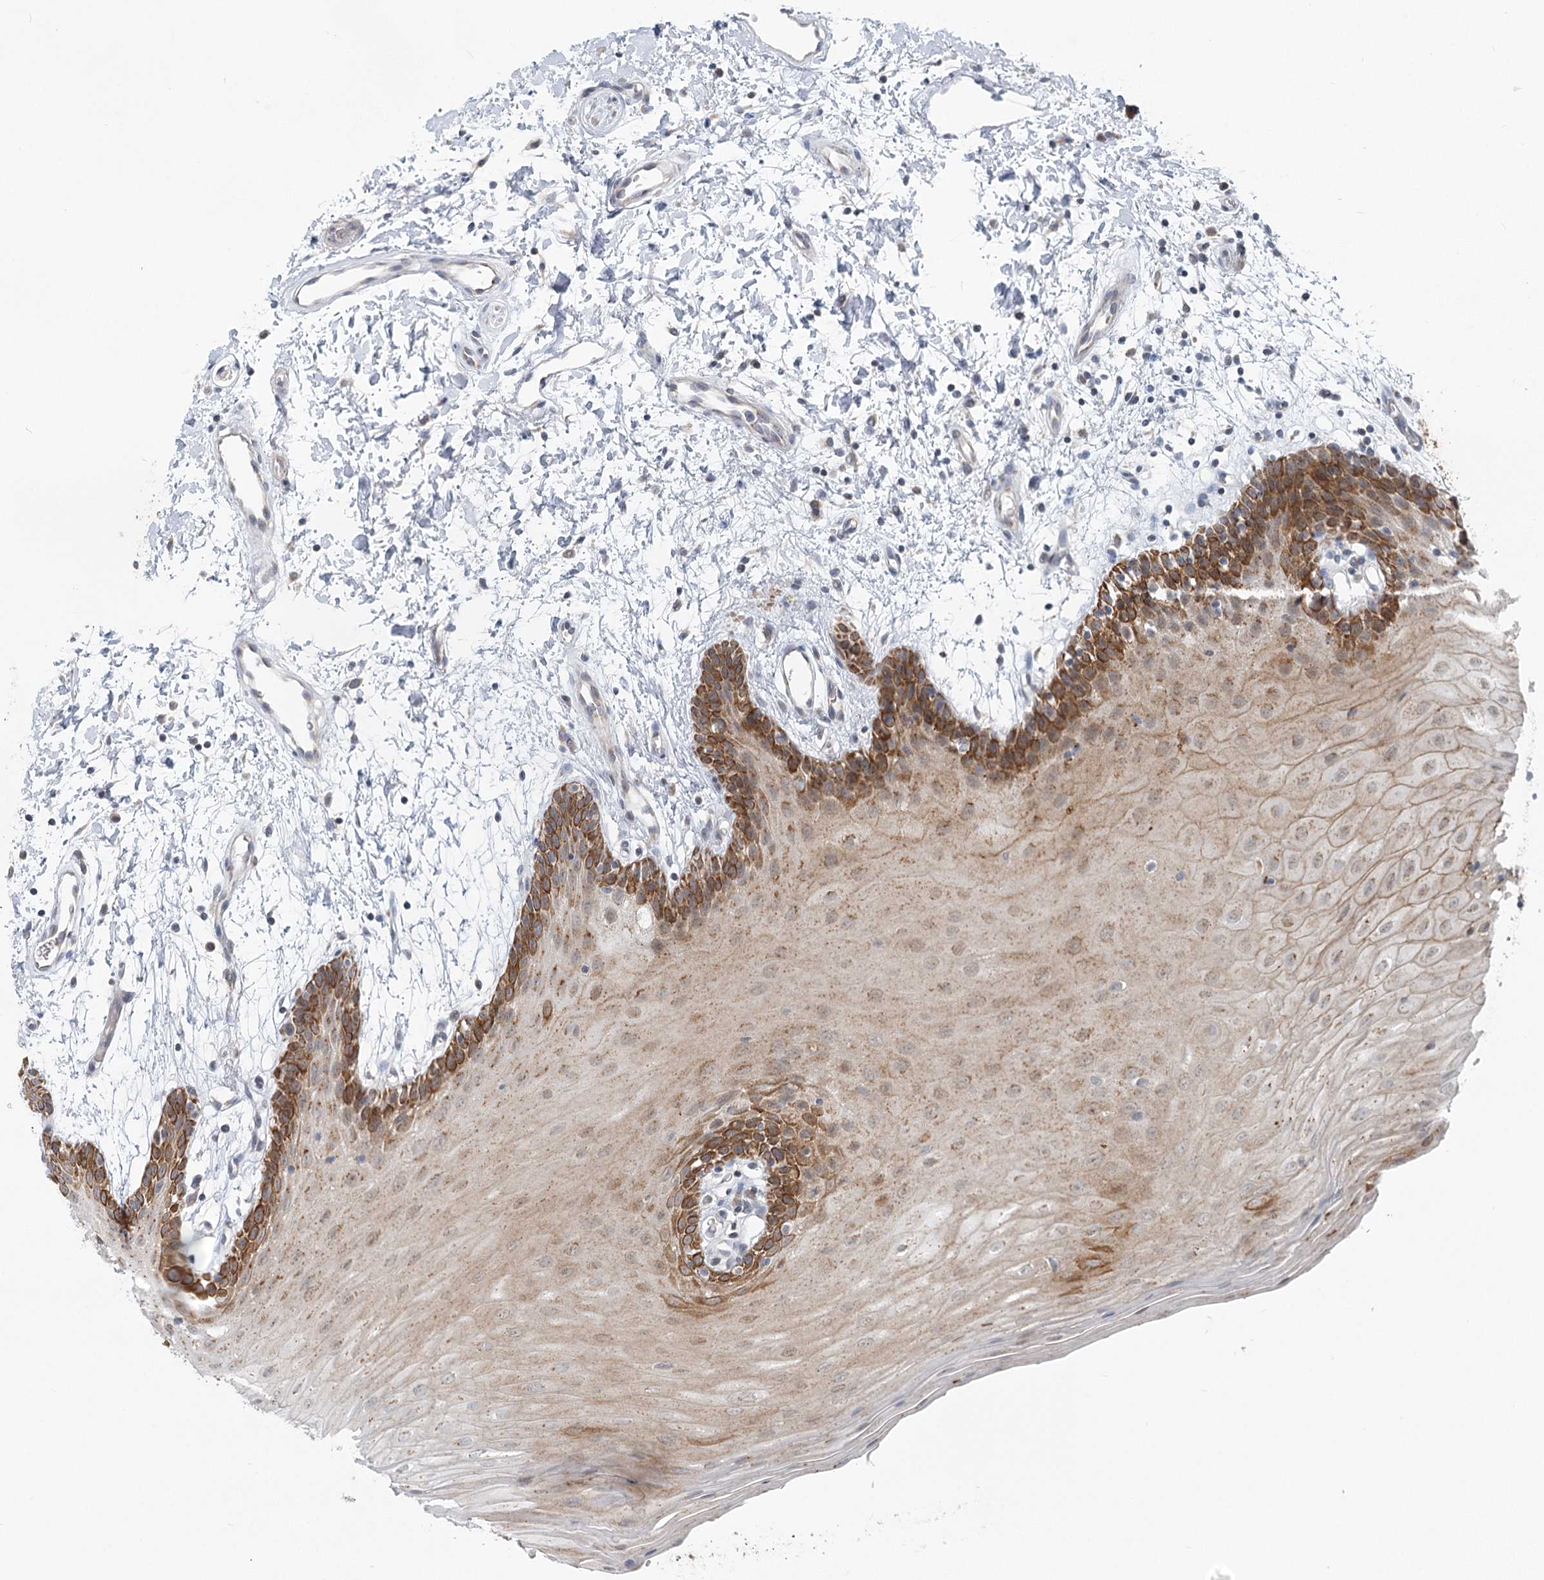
{"staining": {"intensity": "moderate", "quantity": ">75%", "location": "cytoplasmic/membranous"}, "tissue": "oral mucosa", "cell_type": "Squamous epithelial cells", "image_type": "normal", "snomed": [{"axis": "morphology", "description": "Normal tissue, NOS"}, {"axis": "topography", "description": "Skeletal muscle"}, {"axis": "topography", "description": "Oral tissue"}, {"axis": "topography", "description": "Salivary gland"}, {"axis": "topography", "description": "Peripheral nerve tissue"}], "caption": "IHC of benign human oral mucosa reveals medium levels of moderate cytoplasmic/membranous positivity in approximately >75% of squamous epithelial cells. (Brightfield microscopy of DAB IHC at high magnification).", "gene": "RNF150", "patient": {"sex": "male", "age": 54}}